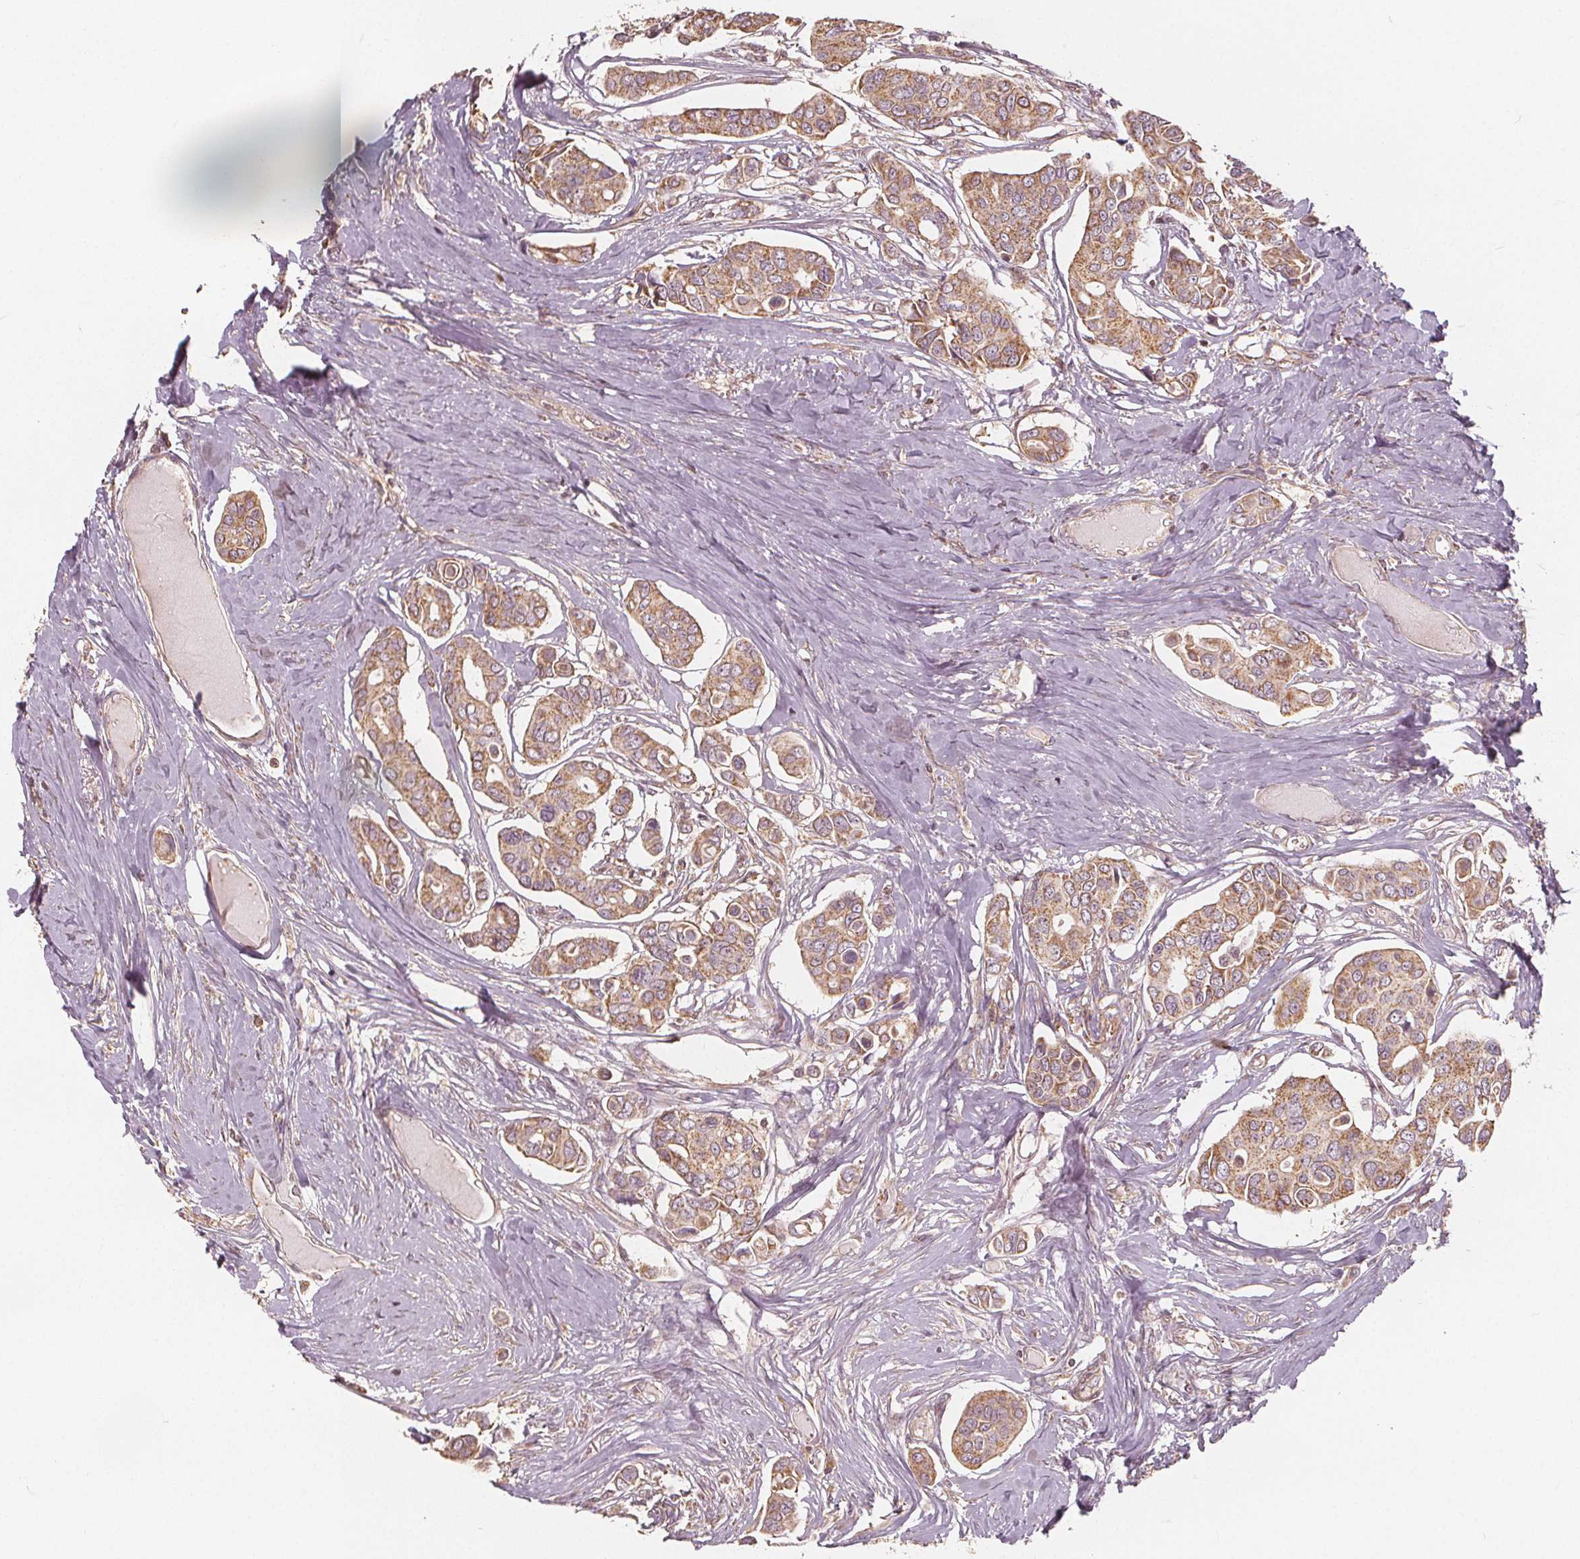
{"staining": {"intensity": "moderate", "quantity": ">75%", "location": "cytoplasmic/membranous"}, "tissue": "breast cancer", "cell_type": "Tumor cells", "image_type": "cancer", "snomed": [{"axis": "morphology", "description": "Duct carcinoma"}, {"axis": "topography", "description": "Breast"}], "caption": "The photomicrograph displays a brown stain indicating the presence of a protein in the cytoplasmic/membranous of tumor cells in breast intraductal carcinoma. (IHC, brightfield microscopy, high magnification).", "gene": "PEX26", "patient": {"sex": "female", "age": 54}}